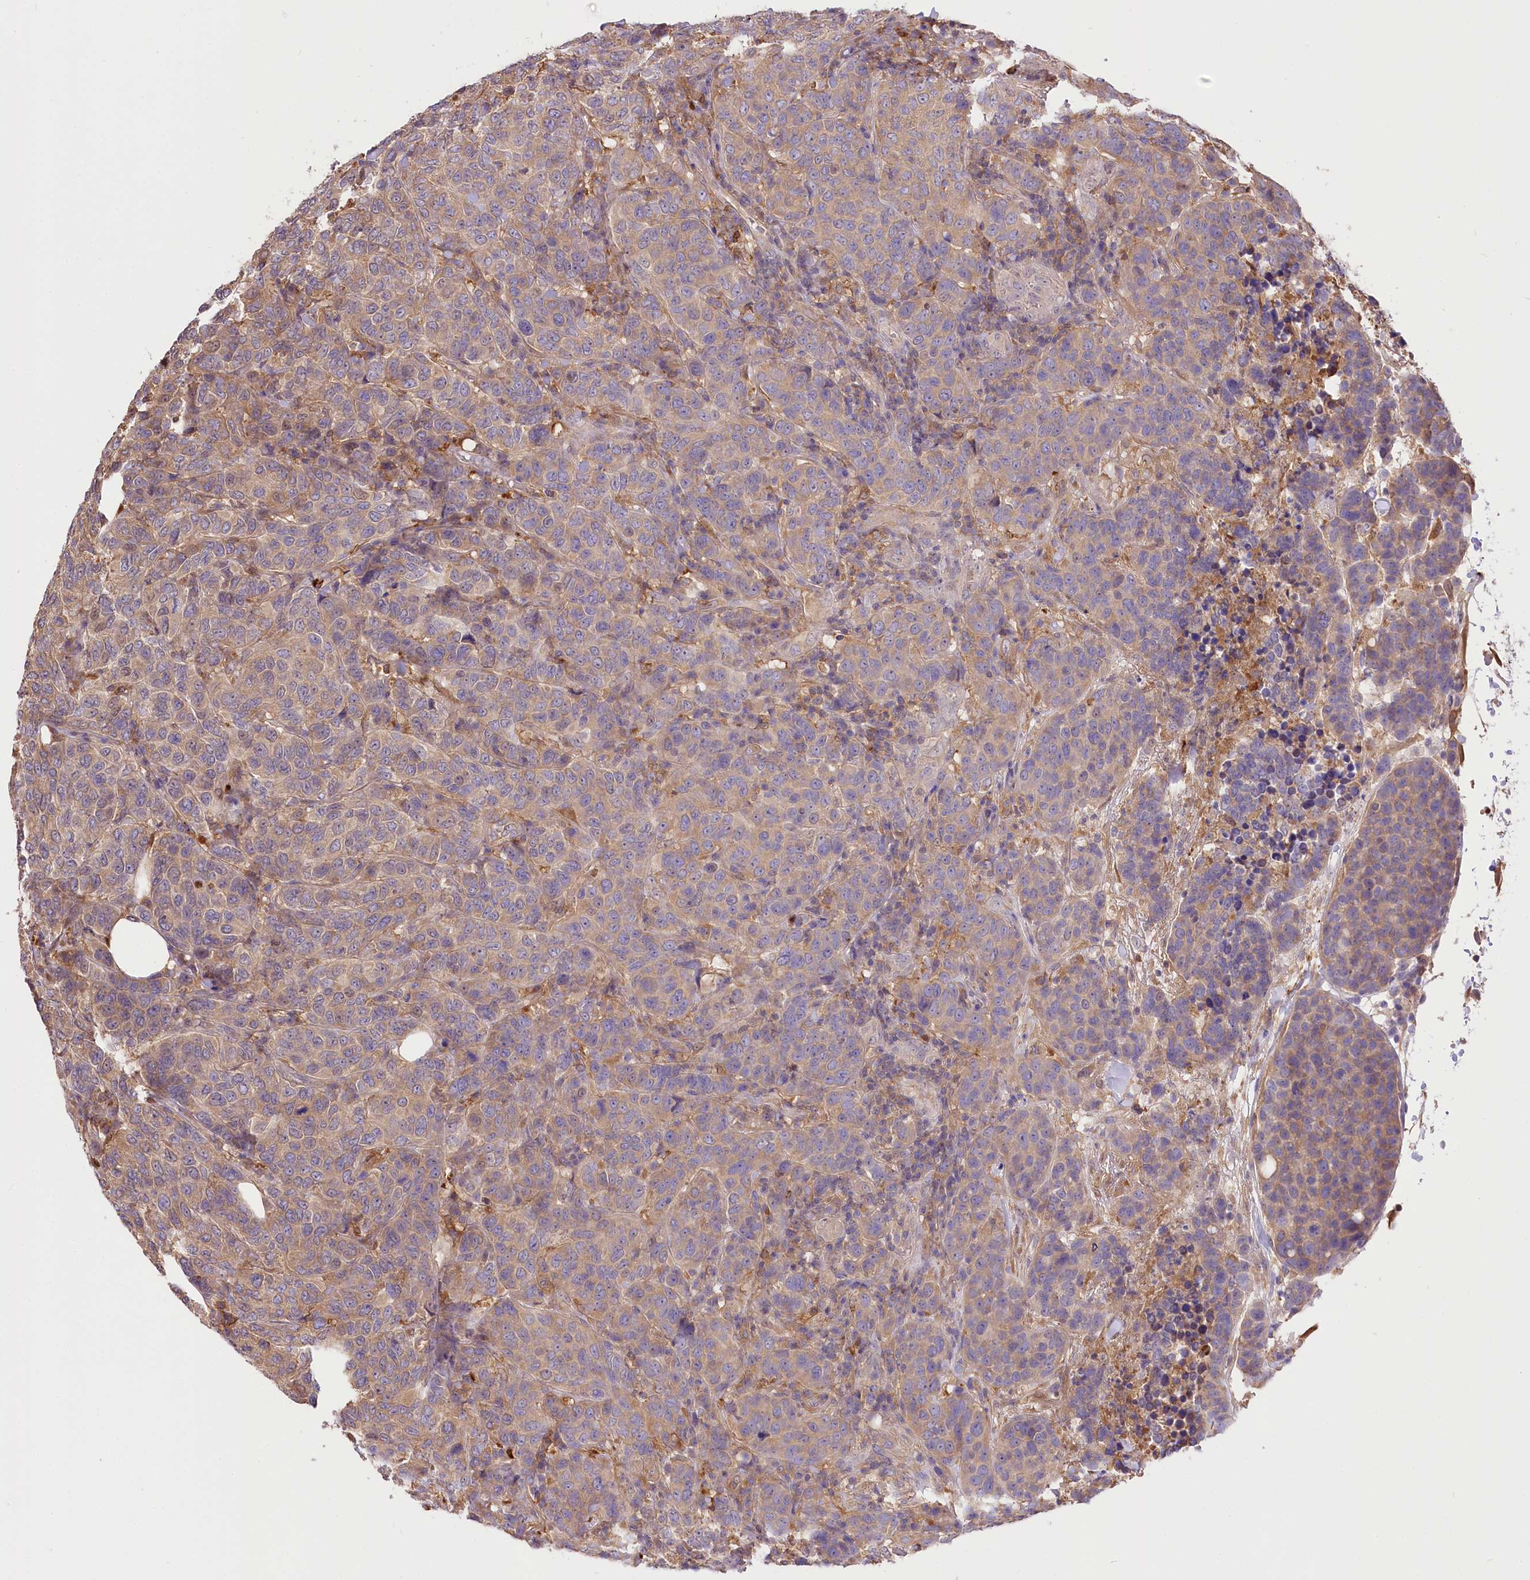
{"staining": {"intensity": "weak", "quantity": ">75%", "location": "cytoplasmic/membranous"}, "tissue": "breast cancer", "cell_type": "Tumor cells", "image_type": "cancer", "snomed": [{"axis": "morphology", "description": "Duct carcinoma"}, {"axis": "topography", "description": "Breast"}], "caption": "IHC image of neoplastic tissue: human infiltrating ductal carcinoma (breast) stained using immunohistochemistry (IHC) displays low levels of weak protein expression localized specifically in the cytoplasmic/membranous of tumor cells, appearing as a cytoplasmic/membranous brown color.", "gene": "UGP2", "patient": {"sex": "female", "age": 55}}